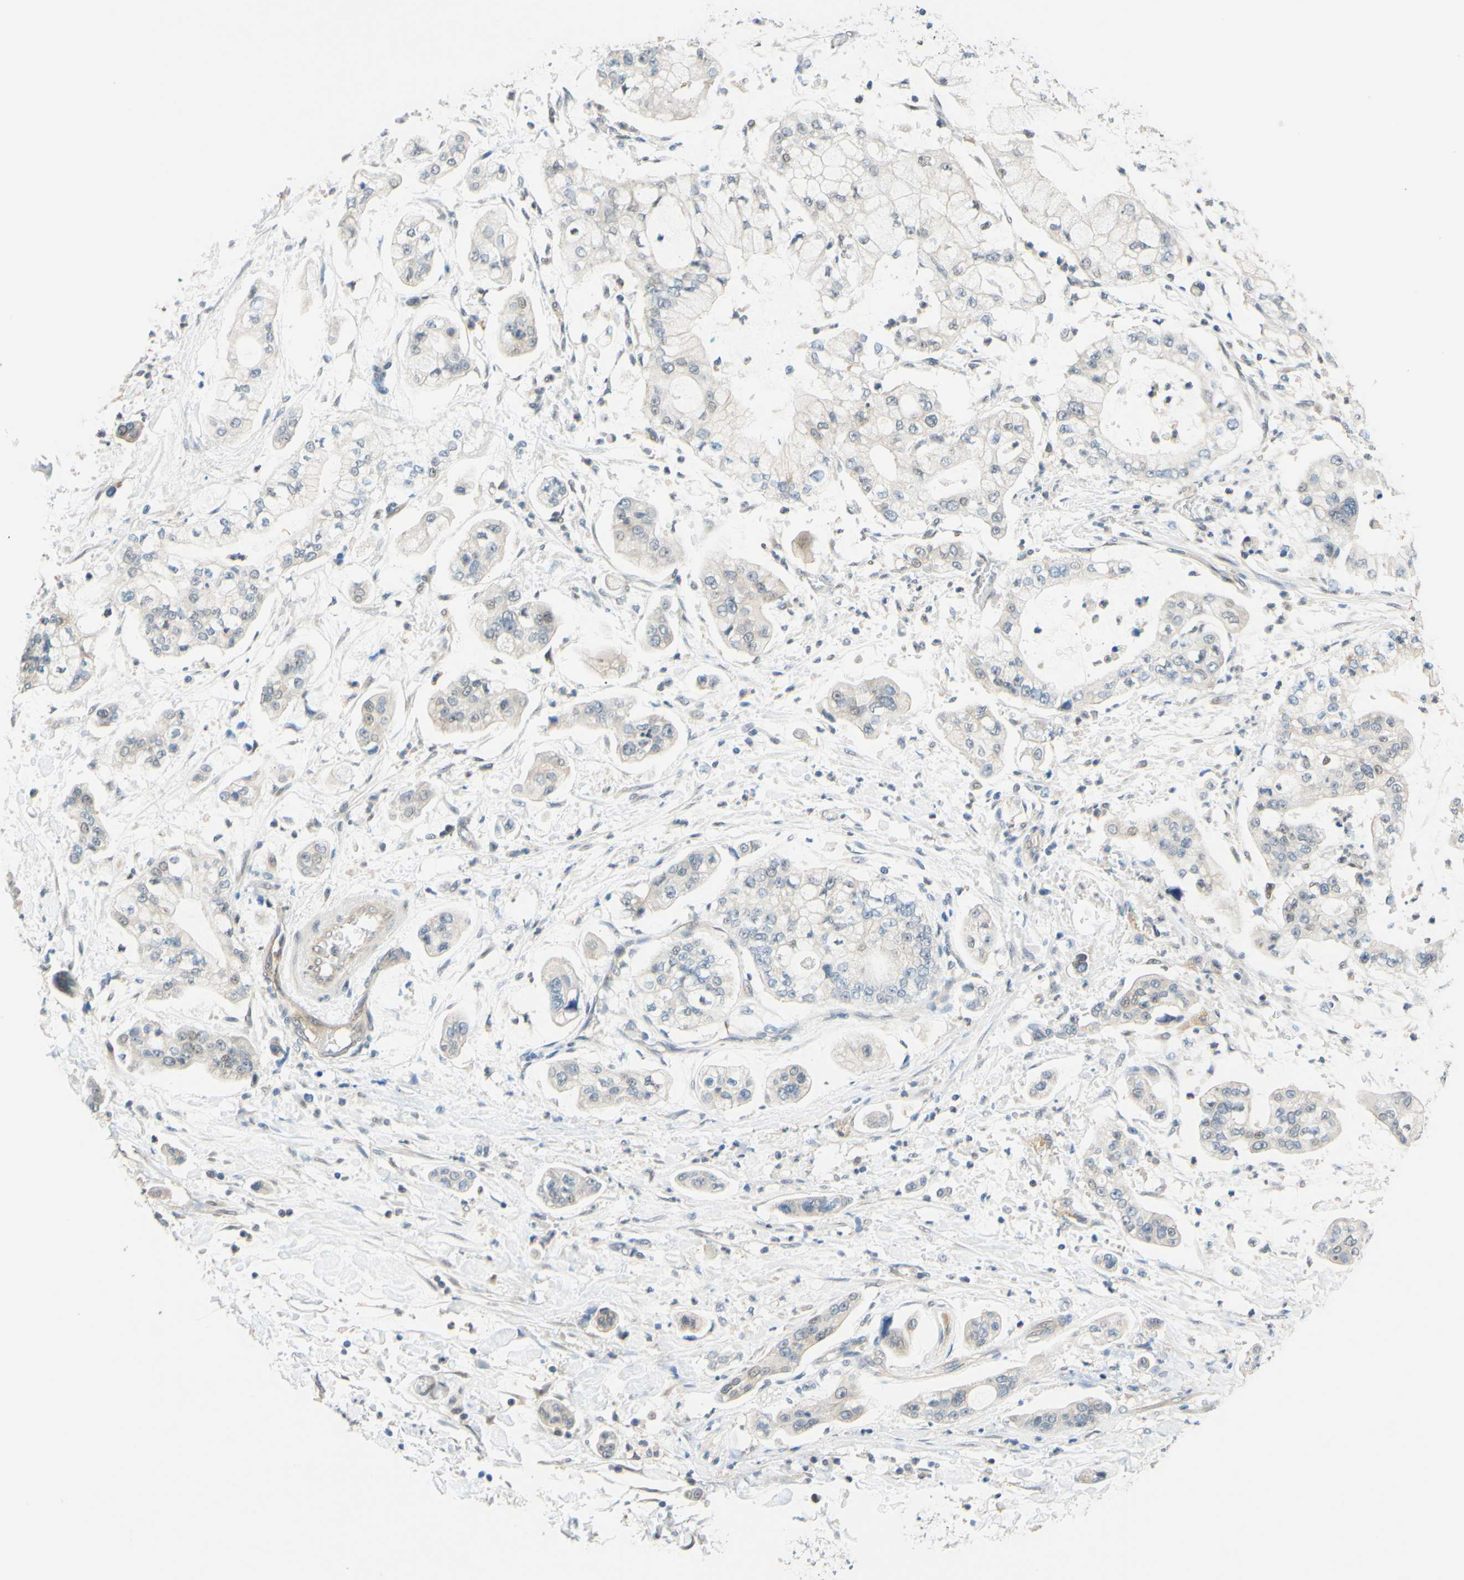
{"staining": {"intensity": "negative", "quantity": "none", "location": "none"}, "tissue": "stomach cancer", "cell_type": "Tumor cells", "image_type": "cancer", "snomed": [{"axis": "morphology", "description": "Adenocarcinoma, NOS"}, {"axis": "topography", "description": "Stomach"}], "caption": "Tumor cells are negative for protein expression in human stomach cancer (adenocarcinoma).", "gene": "C2CD2L", "patient": {"sex": "male", "age": 76}}